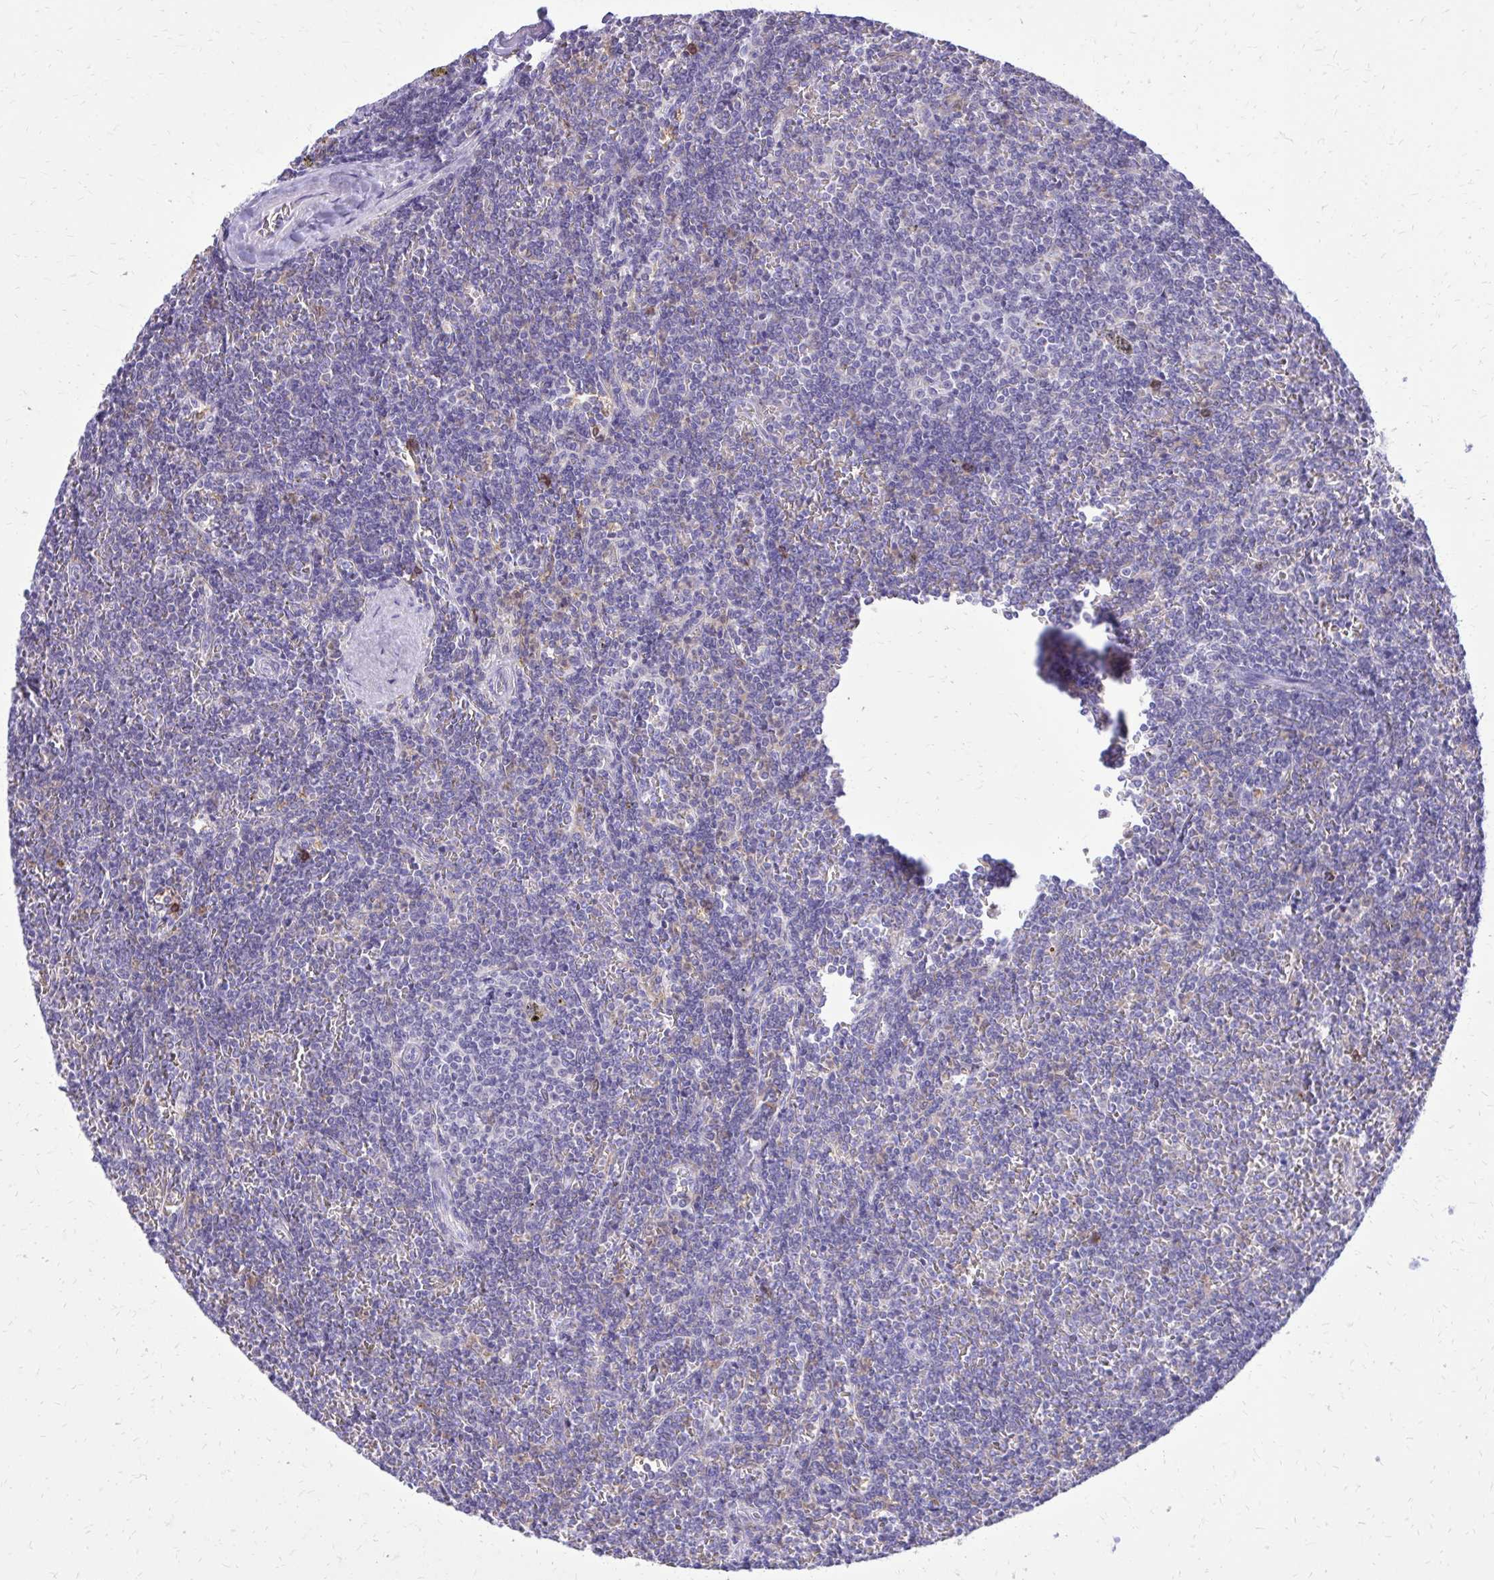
{"staining": {"intensity": "negative", "quantity": "none", "location": "none"}, "tissue": "lymphoma", "cell_type": "Tumor cells", "image_type": "cancer", "snomed": [{"axis": "morphology", "description": "Malignant lymphoma, non-Hodgkin's type, Low grade"}, {"axis": "topography", "description": "Spleen"}], "caption": "Tumor cells are negative for brown protein staining in malignant lymphoma, non-Hodgkin's type (low-grade). The staining is performed using DAB brown chromogen with nuclei counter-stained in using hematoxylin.", "gene": "CAT", "patient": {"sex": "male", "age": 78}}